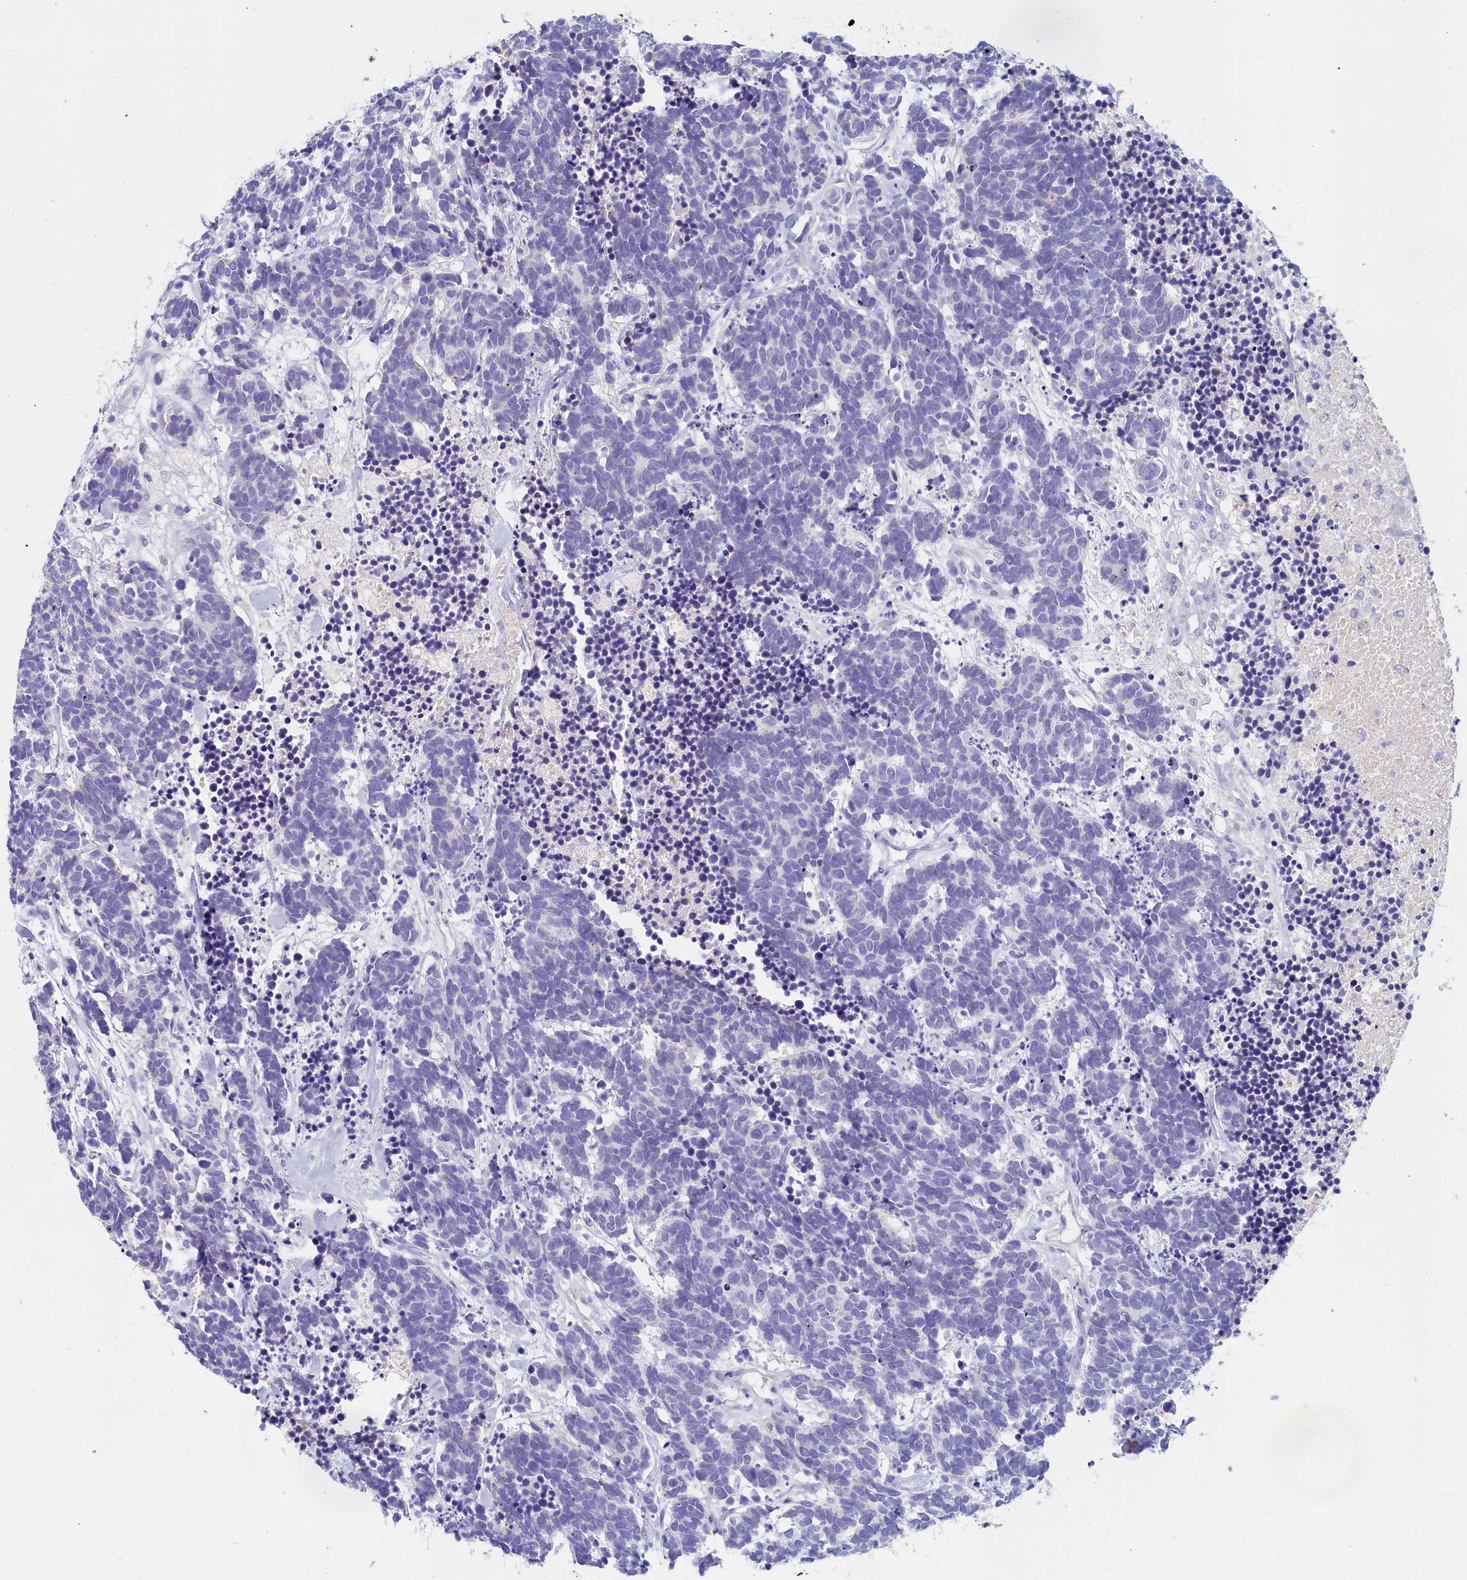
{"staining": {"intensity": "negative", "quantity": "none", "location": "none"}, "tissue": "carcinoid", "cell_type": "Tumor cells", "image_type": "cancer", "snomed": [{"axis": "morphology", "description": "Carcinoma, NOS"}, {"axis": "morphology", "description": "Carcinoid, malignant, NOS"}, {"axis": "topography", "description": "Prostate"}], "caption": "Immunohistochemistry (IHC) image of neoplastic tissue: human carcinoma stained with DAB (3,3'-diaminobenzidine) exhibits no significant protein expression in tumor cells.", "gene": "GUCA1C", "patient": {"sex": "male", "age": 57}}